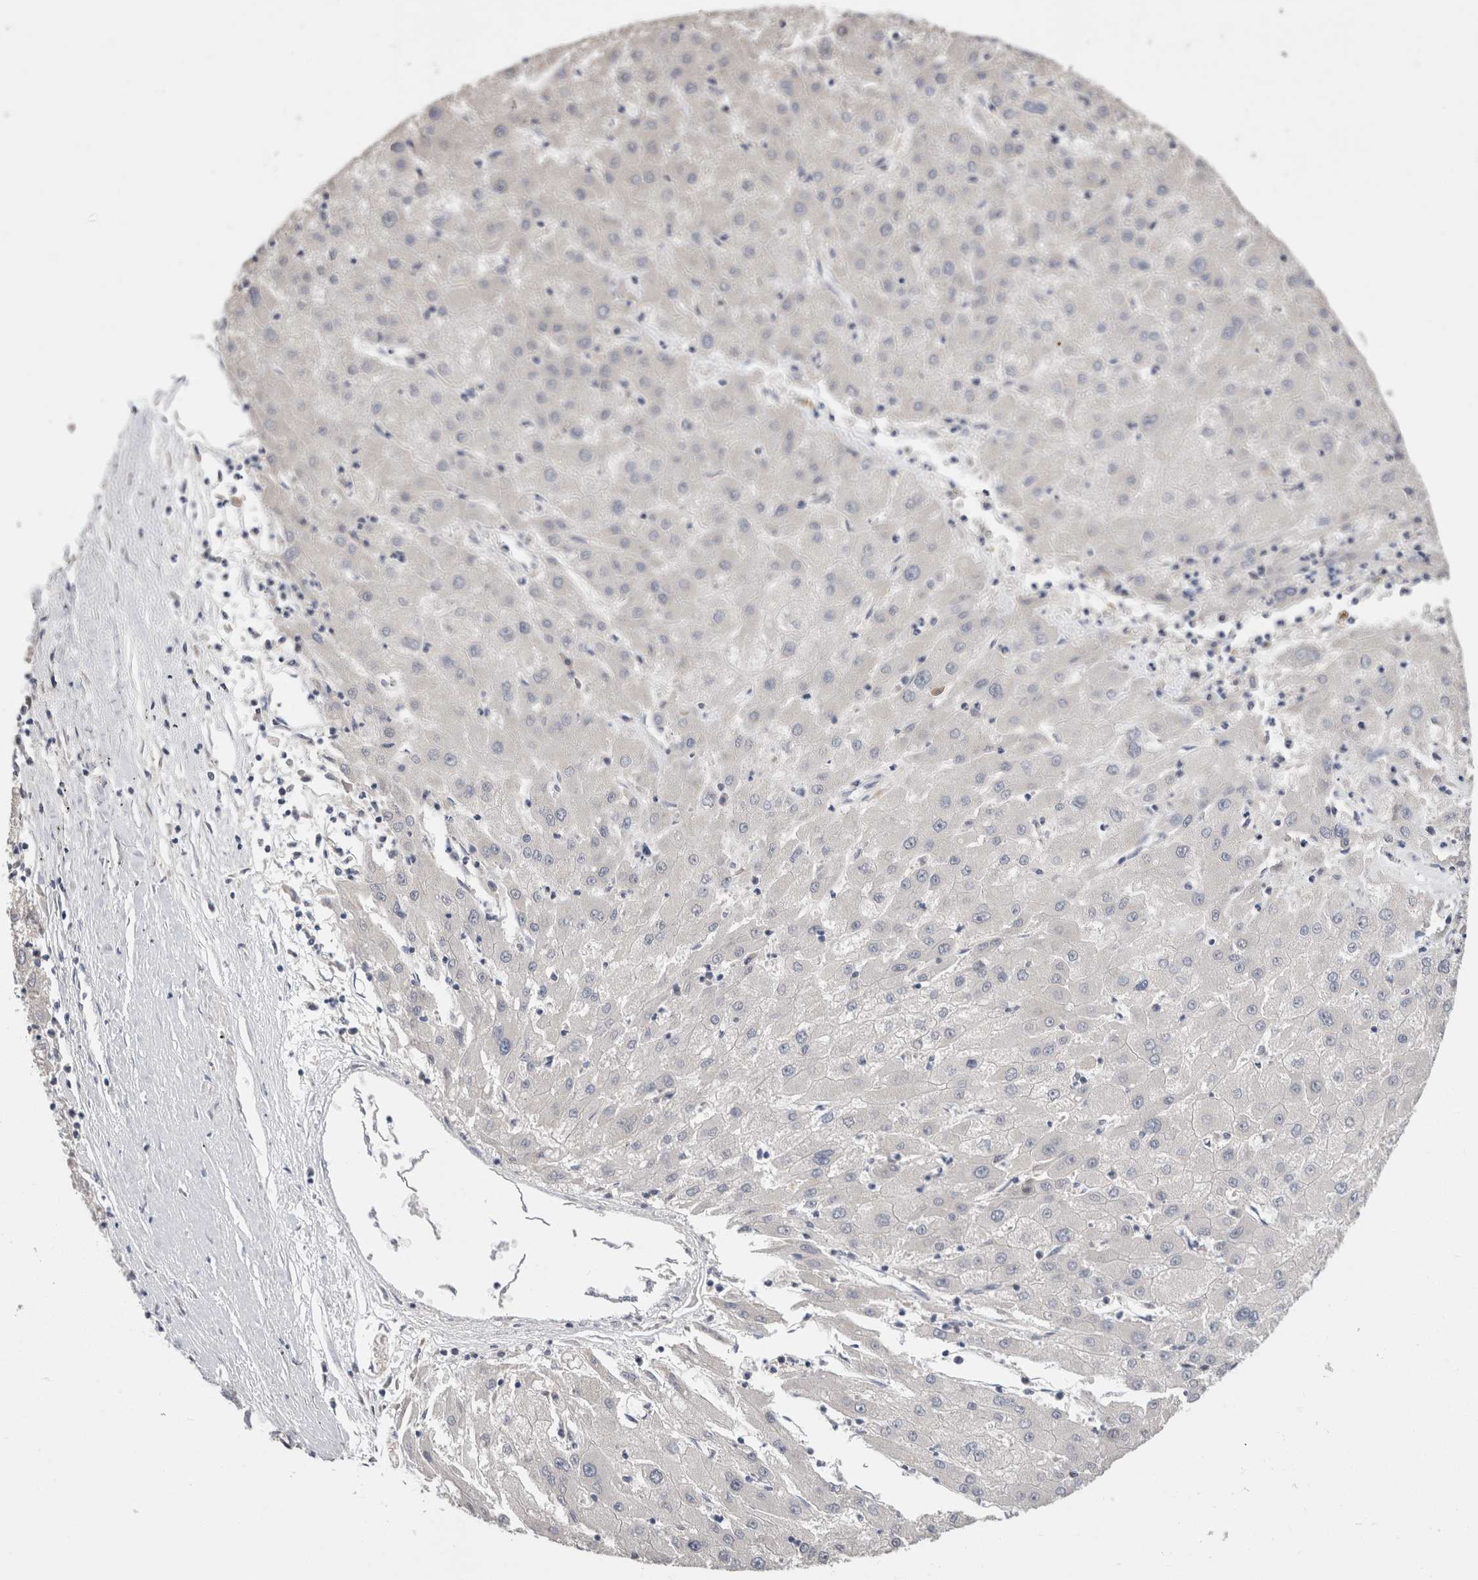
{"staining": {"intensity": "negative", "quantity": "none", "location": "none"}, "tissue": "liver cancer", "cell_type": "Tumor cells", "image_type": "cancer", "snomed": [{"axis": "morphology", "description": "Carcinoma, Hepatocellular, NOS"}, {"axis": "topography", "description": "Liver"}], "caption": "A histopathology image of human liver hepatocellular carcinoma is negative for staining in tumor cells. Brightfield microscopy of immunohistochemistry (IHC) stained with DAB (3,3'-diaminobenzidine) (brown) and hematoxylin (blue), captured at high magnification.", "gene": "CRYBG1", "patient": {"sex": "male", "age": 72}}